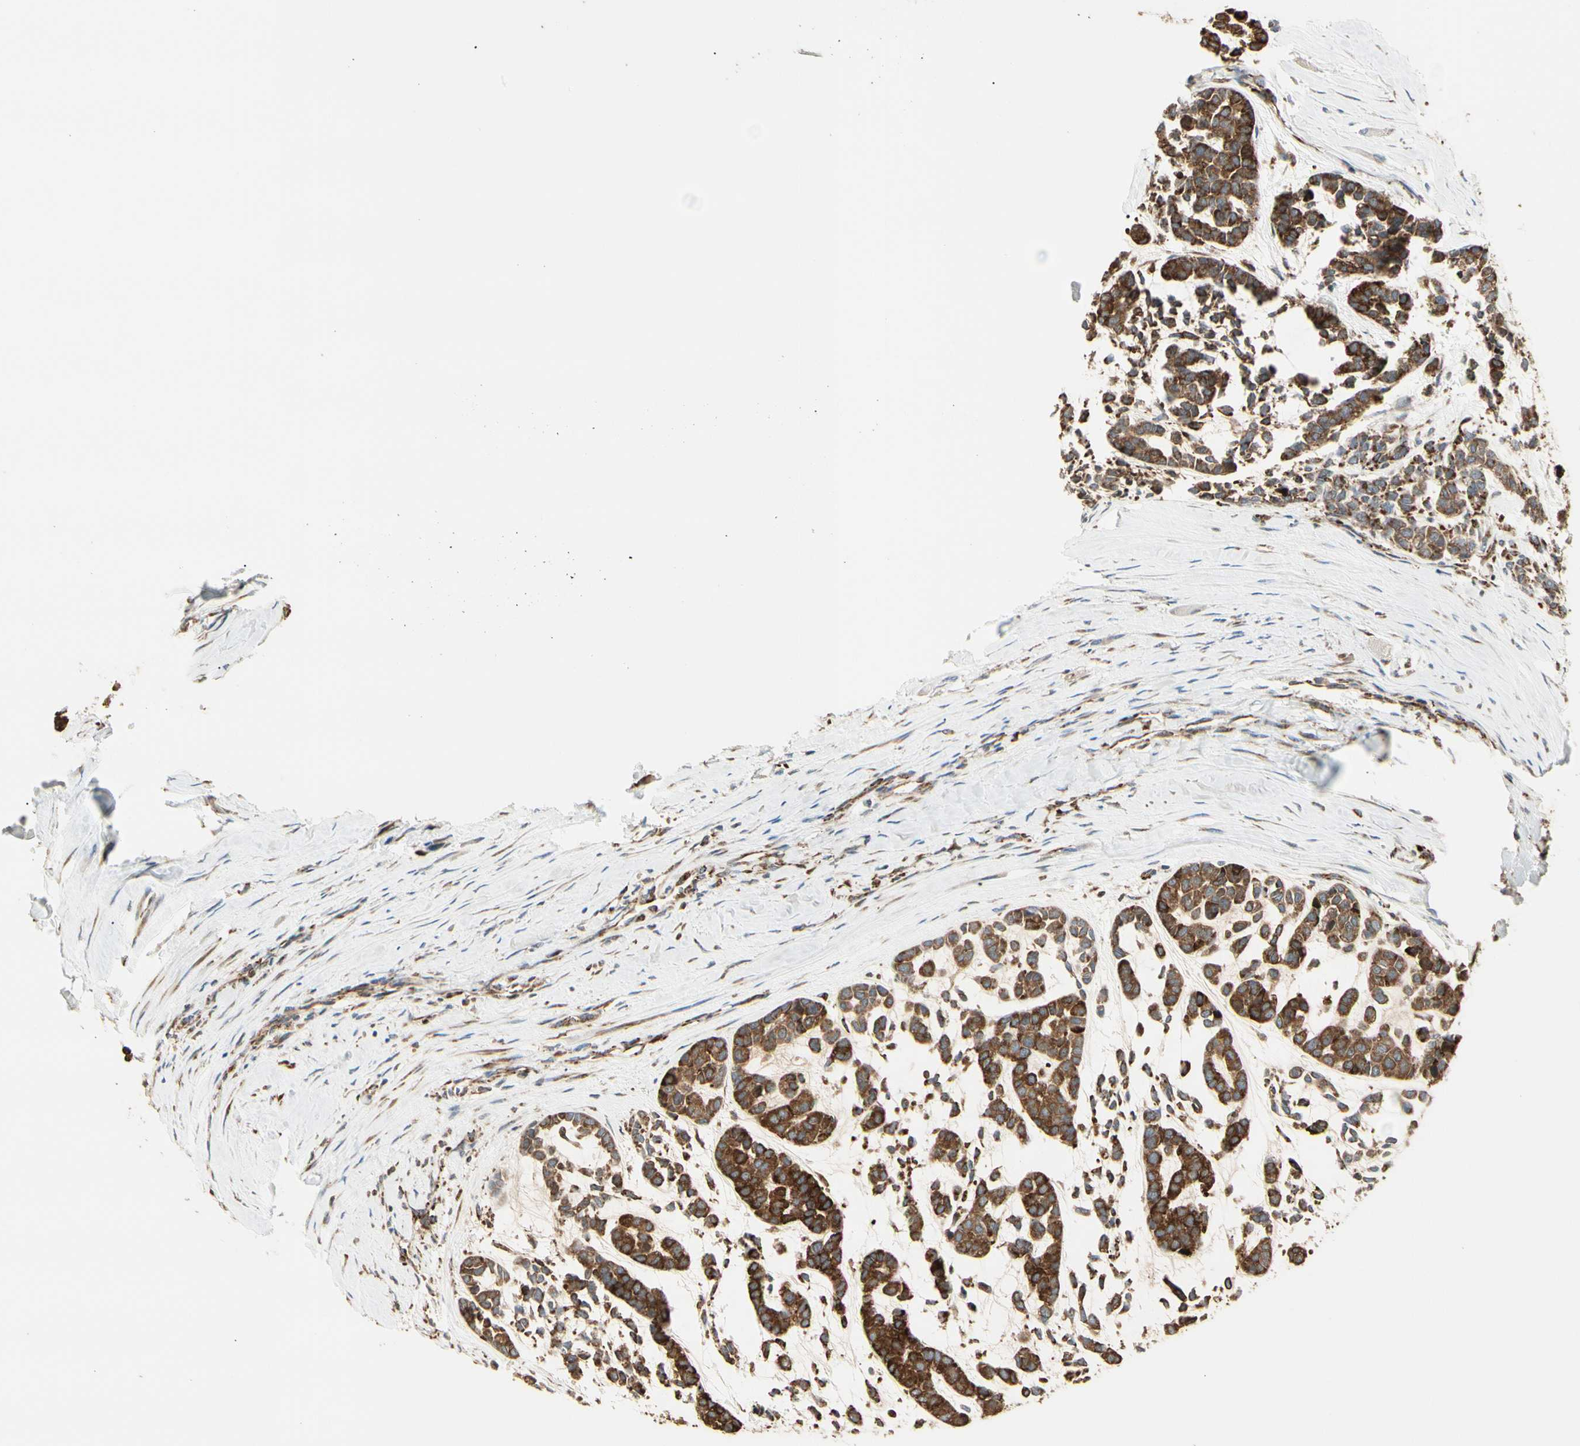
{"staining": {"intensity": "strong", "quantity": ">75%", "location": "cytoplasmic/membranous"}, "tissue": "head and neck cancer", "cell_type": "Tumor cells", "image_type": "cancer", "snomed": [{"axis": "morphology", "description": "Adenocarcinoma, NOS"}, {"axis": "morphology", "description": "Adenoma, NOS"}, {"axis": "topography", "description": "Head-Neck"}], "caption": "Protein expression analysis of head and neck adenoma reveals strong cytoplasmic/membranous expression in approximately >75% of tumor cells.", "gene": "HSP90B1", "patient": {"sex": "female", "age": 55}}